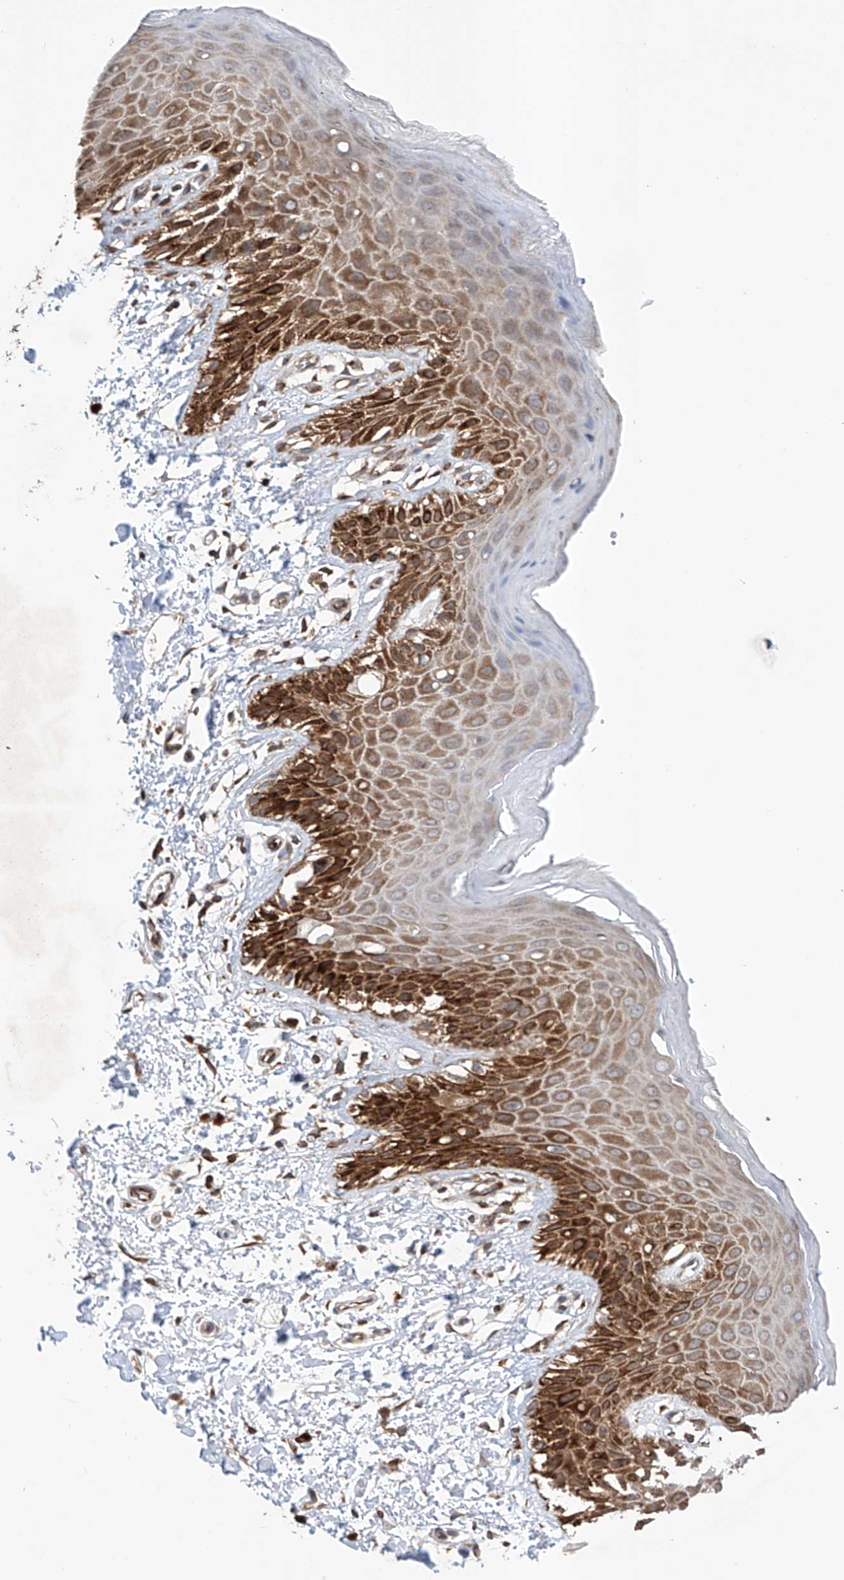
{"staining": {"intensity": "strong", "quantity": ">75%", "location": "cytoplasmic/membranous"}, "tissue": "skin", "cell_type": "Epidermal cells", "image_type": "normal", "snomed": [{"axis": "morphology", "description": "Normal tissue, NOS"}, {"axis": "topography", "description": "Anal"}], "caption": "Immunohistochemistry (IHC) histopathology image of unremarkable human skin stained for a protein (brown), which demonstrates high levels of strong cytoplasmic/membranous expression in about >75% of epidermal cells.", "gene": "TIMM23", "patient": {"sex": "male", "age": 44}}